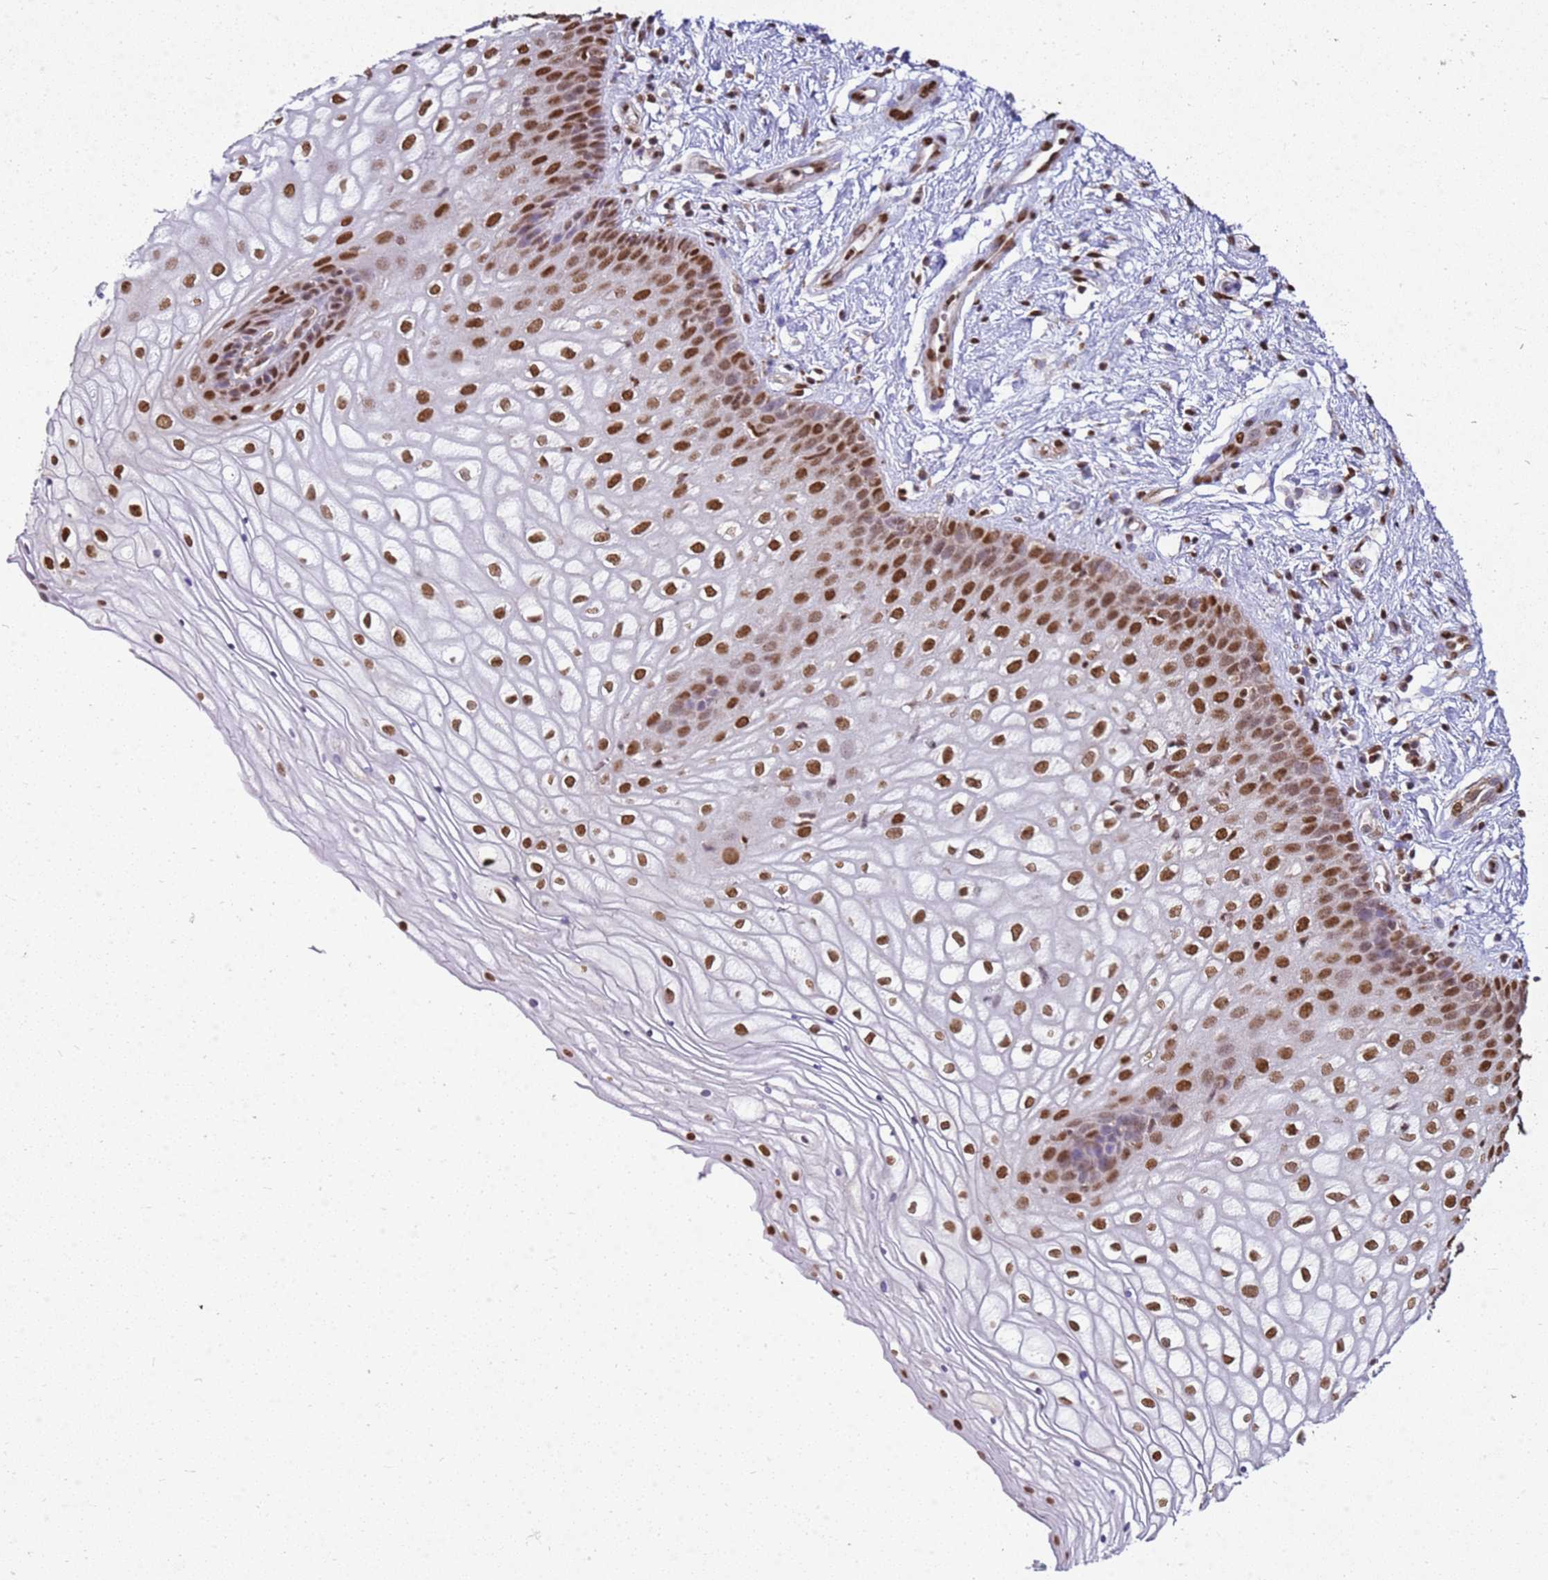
{"staining": {"intensity": "strong", "quantity": ">75%", "location": "nuclear"}, "tissue": "vagina", "cell_type": "Squamous epithelial cells", "image_type": "normal", "snomed": [{"axis": "morphology", "description": "Normal tissue, NOS"}, {"axis": "topography", "description": "Vagina"}], "caption": "Approximately >75% of squamous epithelial cells in normal human vagina reveal strong nuclear protein staining as visualized by brown immunohistochemical staining.", "gene": "APEX1", "patient": {"sex": "female", "age": 34}}